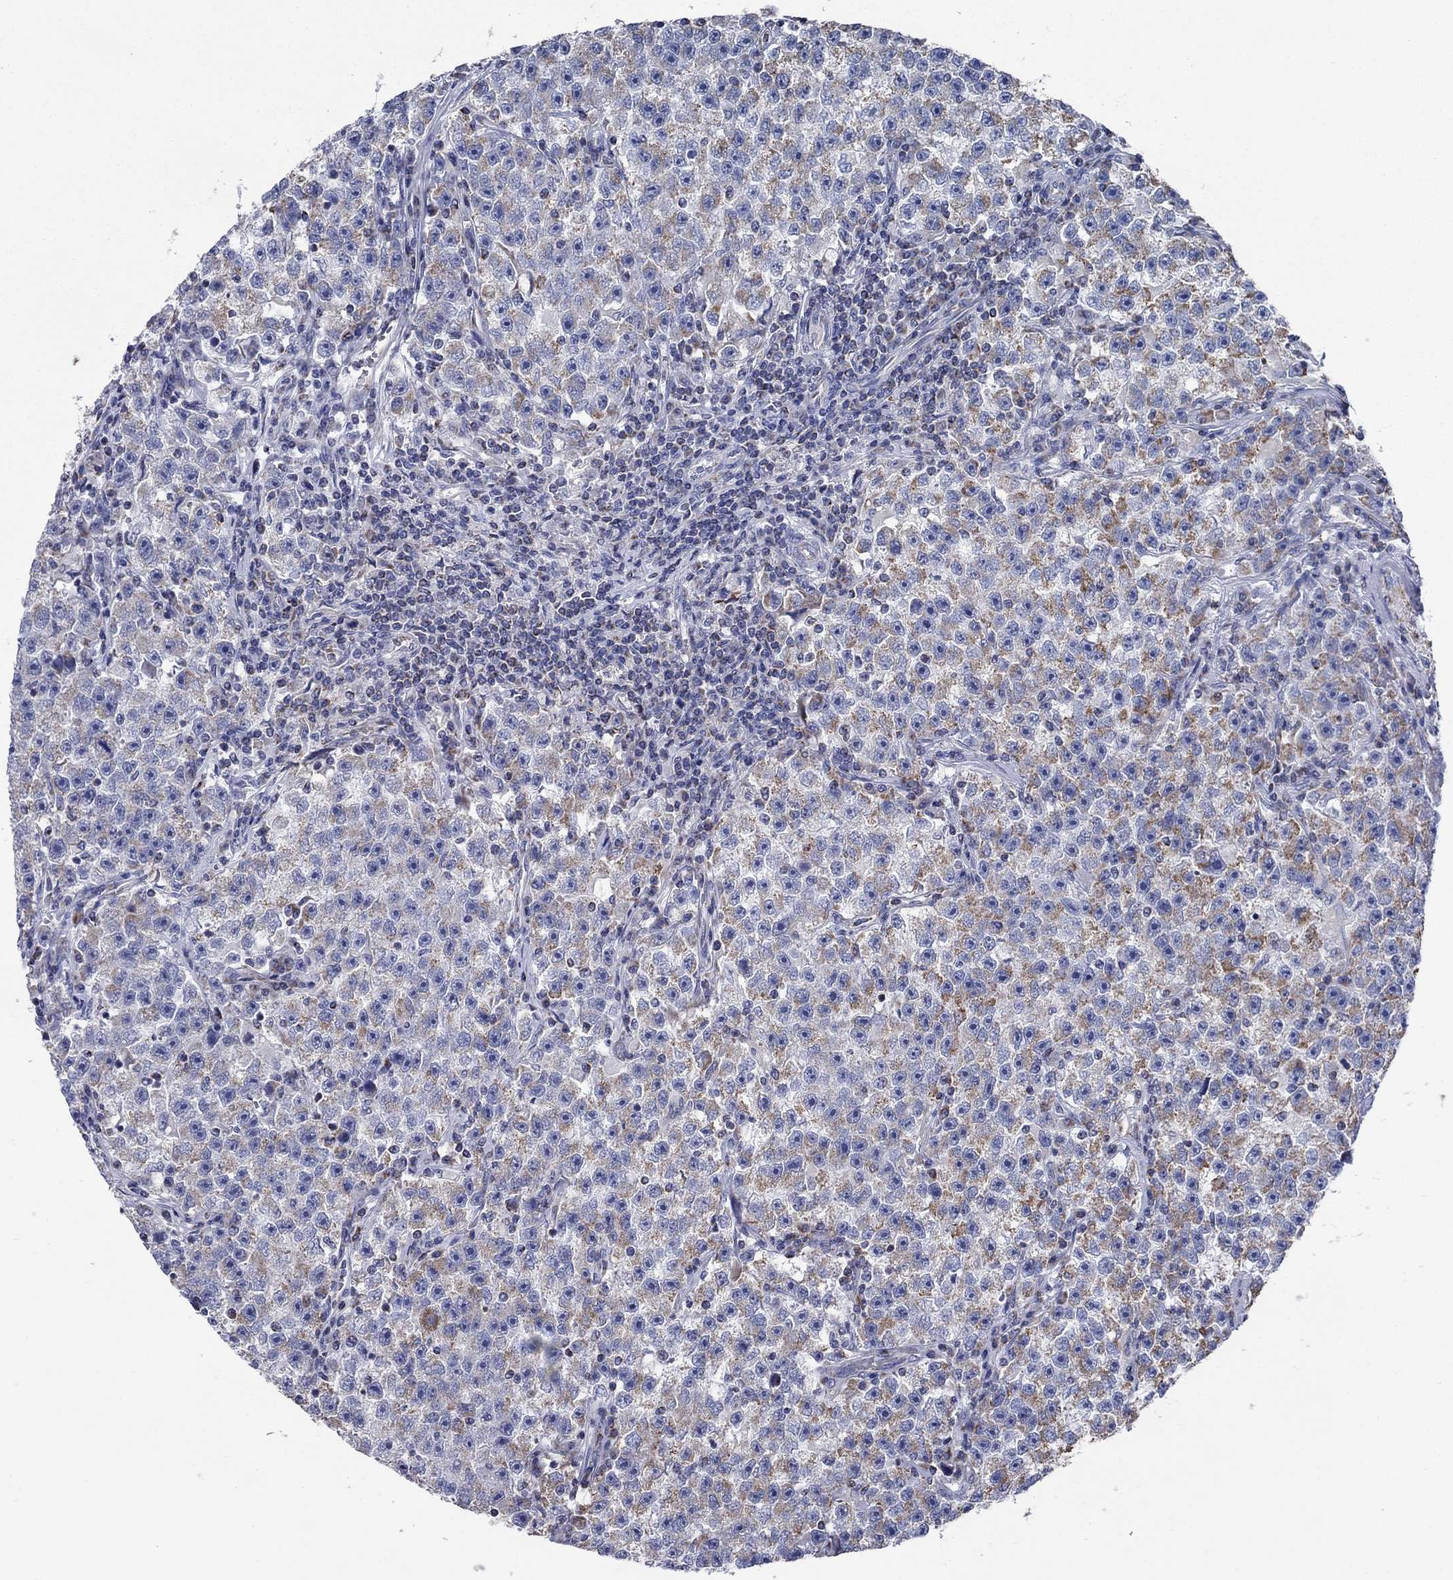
{"staining": {"intensity": "weak", "quantity": "25%-75%", "location": "cytoplasmic/membranous"}, "tissue": "testis cancer", "cell_type": "Tumor cells", "image_type": "cancer", "snomed": [{"axis": "morphology", "description": "Seminoma, NOS"}, {"axis": "topography", "description": "Testis"}], "caption": "A high-resolution histopathology image shows immunohistochemistry staining of testis cancer (seminoma), which reveals weak cytoplasmic/membranous positivity in about 25%-75% of tumor cells. (DAB = brown stain, brightfield microscopy at high magnification).", "gene": "NDUFA4L2", "patient": {"sex": "male", "age": 22}}